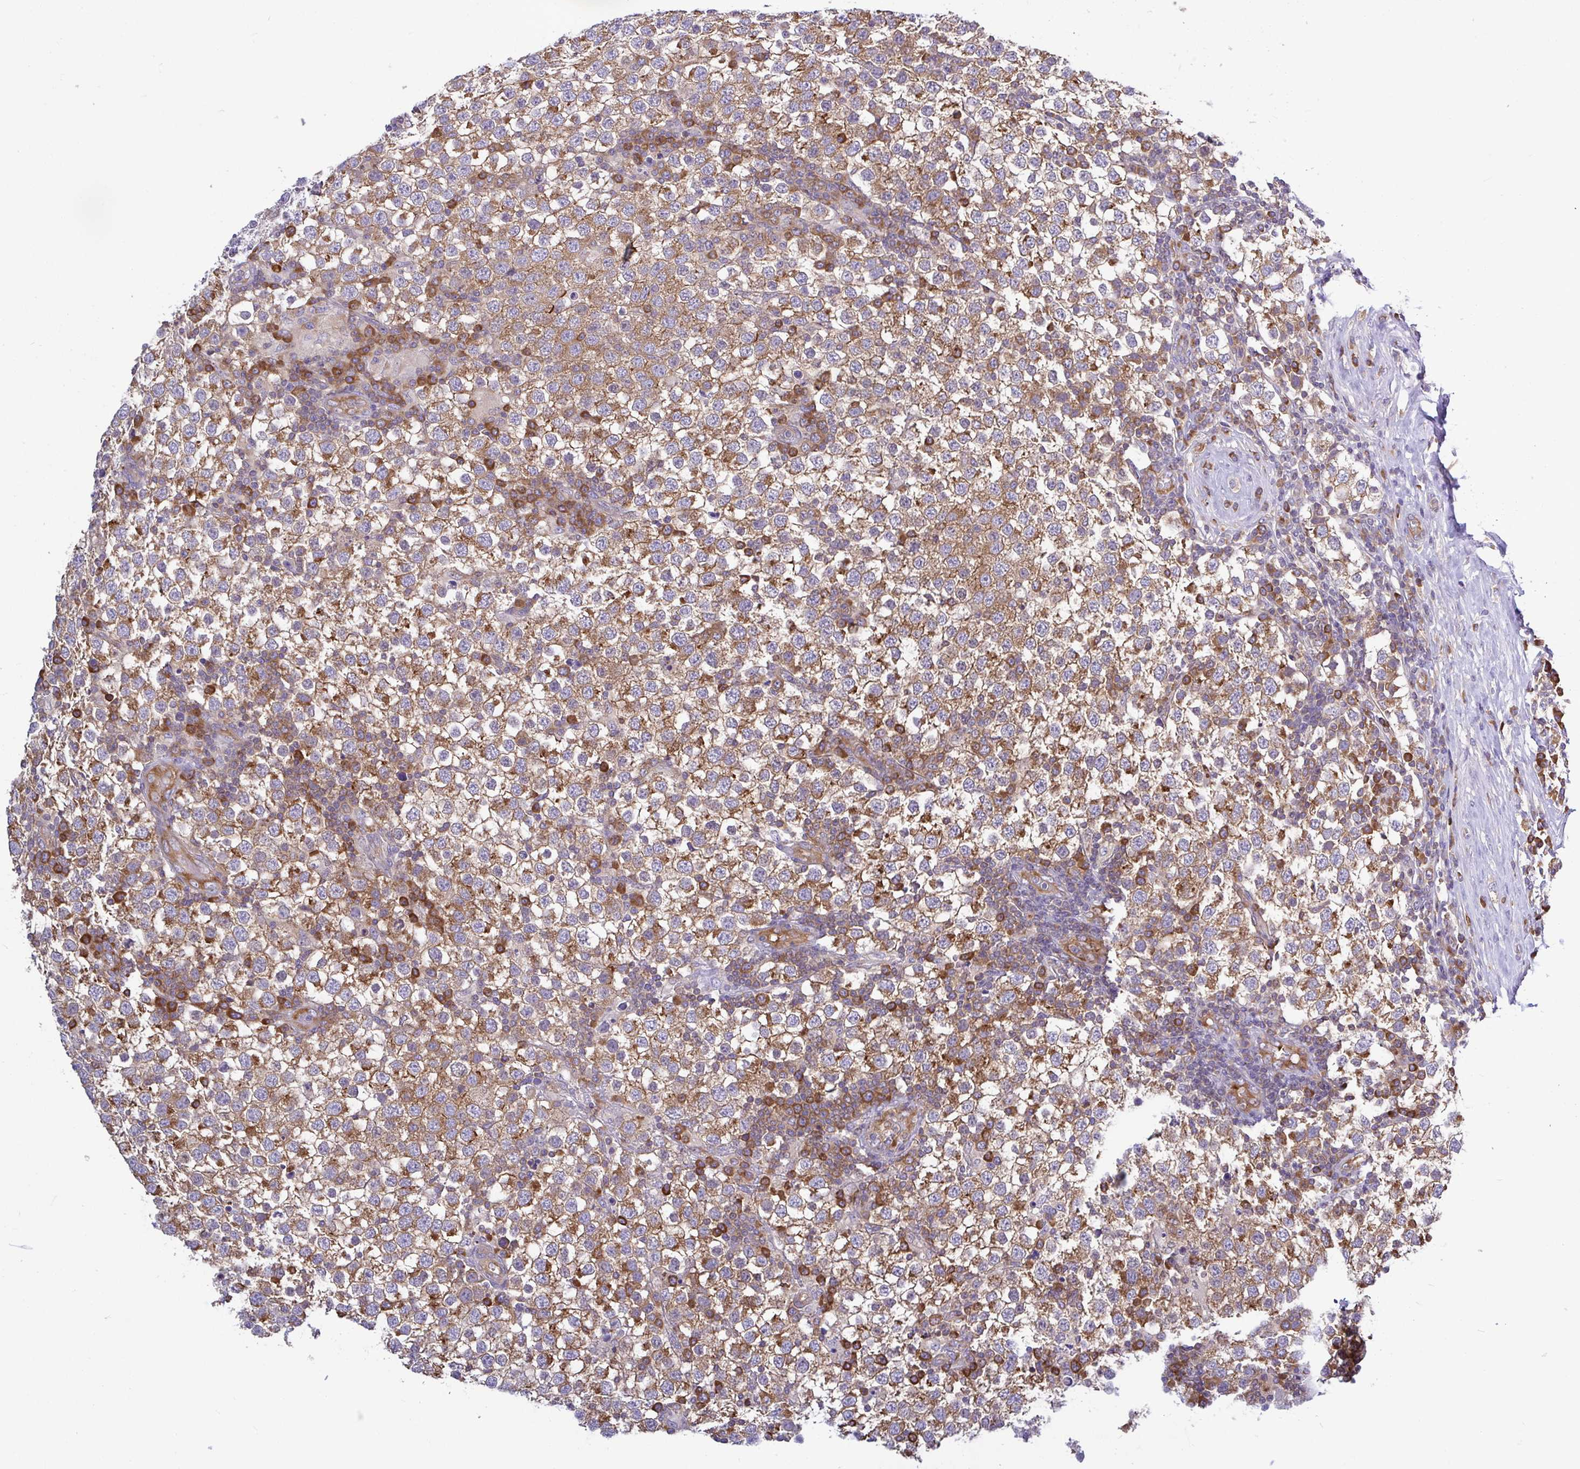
{"staining": {"intensity": "moderate", "quantity": ">75%", "location": "cytoplasmic/membranous"}, "tissue": "testis cancer", "cell_type": "Tumor cells", "image_type": "cancer", "snomed": [{"axis": "morphology", "description": "Seminoma, NOS"}, {"axis": "topography", "description": "Testis"}], "caption": "High-power microscopy captured an IHC image of testis cancer (seminoma), revealing moderate cytoplasmic/membranous positivity in approximately >75% of tumor cells. The staining is performed using DAB (3,3'-diaminobenzidine) brown chromogen to label protein expression. The nuclei are counter-stained blue using hematoxylin.", "gene": "LARS1", "patient": {"sex": "male", "age": 34}}